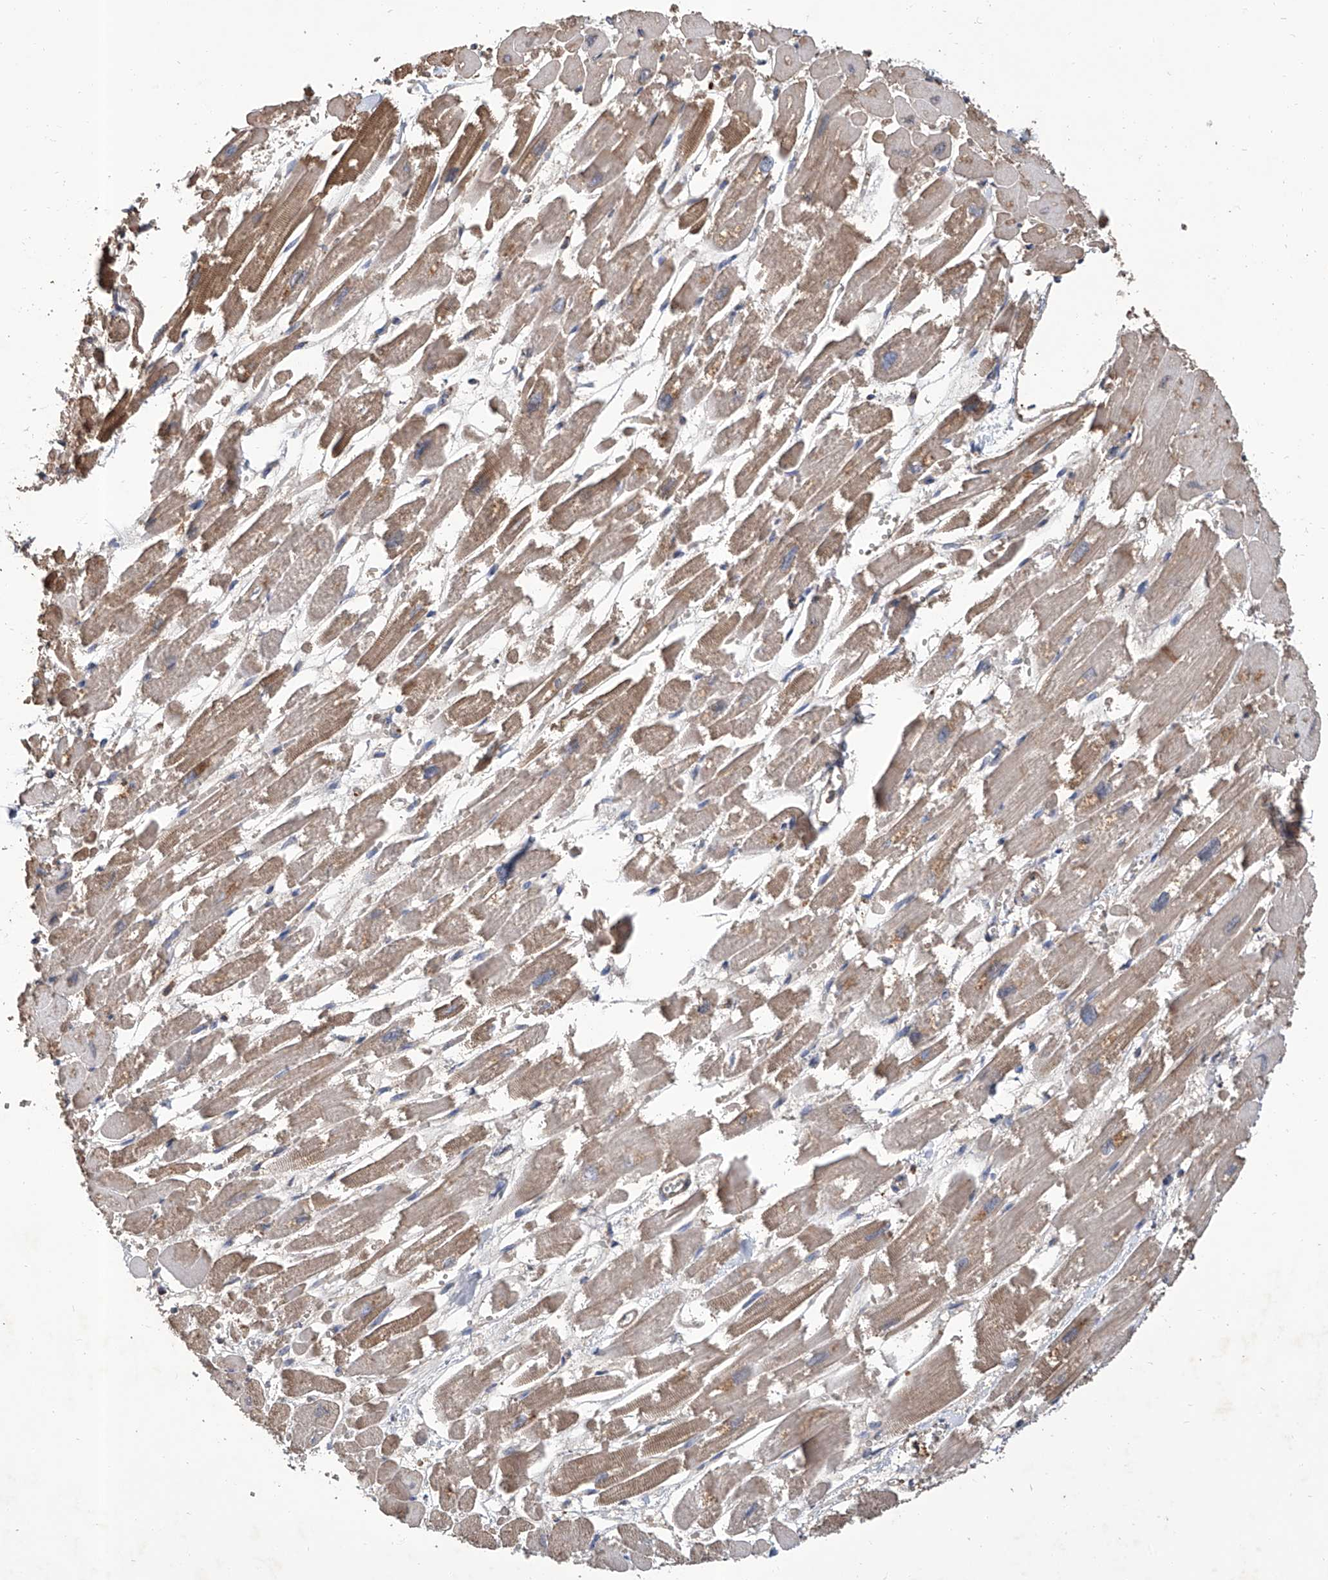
{"staining": {"intensity": "weak", "quantity": "25%-75%", "location": "cytoplasmic/membranous"}, "tissue": "heart muscle", "cell_type": "Cardiomyocytes", "image_type": "normal", "snomed": [{"axis": "morphology", "description": "Normal tissue, NOS"}, {"axis": "topography", "description": "Heart"}], "caption": "Immunohistochemistry (IHC) histopathology image of normal heart muscle: human heart muscle stained using immunohistochemistry (IHC) shows low levels of weak protein expression localized specifically in the cytoplasmic/membranous of cardiomyocytes, appearing as a cytoplasmic/membranous brown color.", "gene": "GPT", "patient": {"sex": "male", "age": 54}}